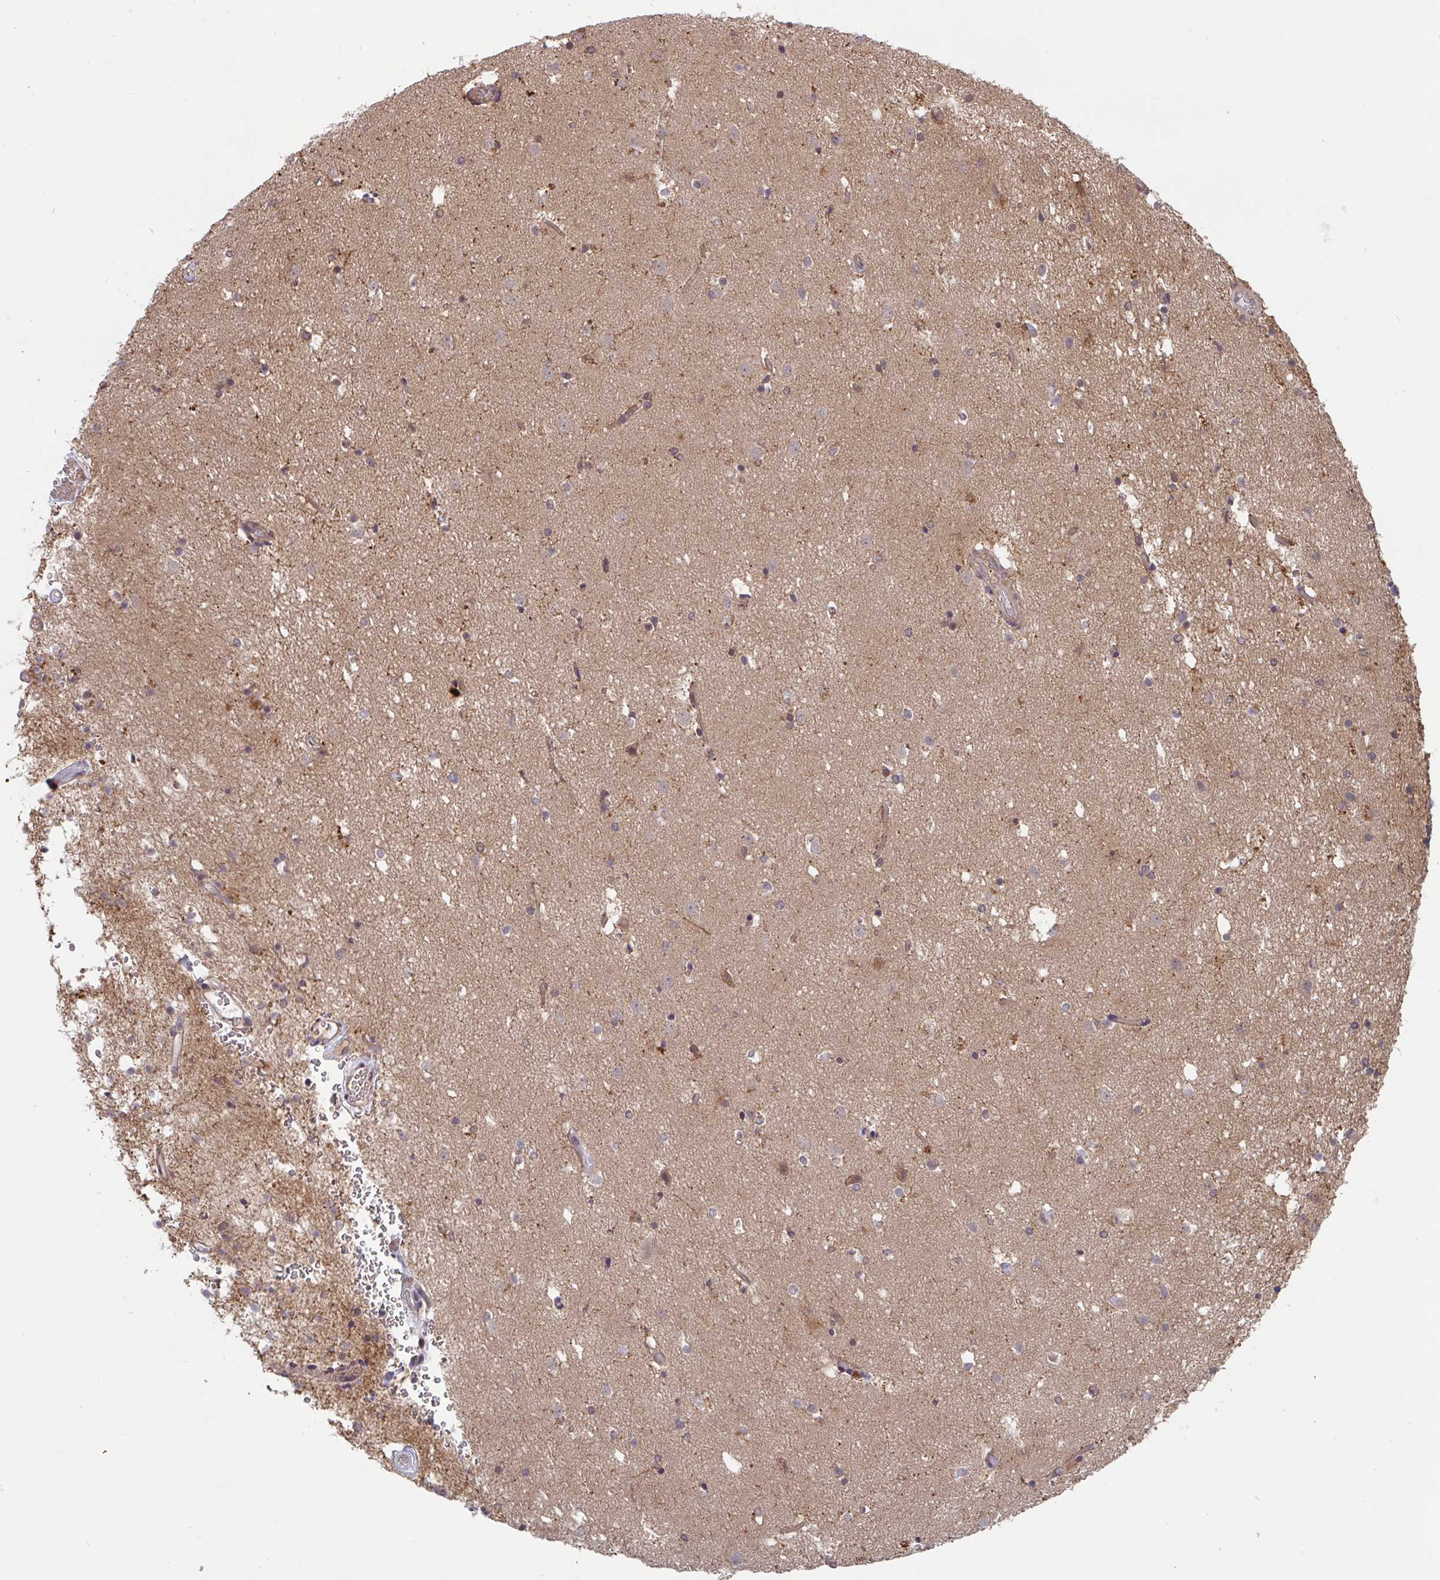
{"staining": {"intensity": "strong", "quantity": "<25%", "location": "cytoplasmic/membranous"}, "tissue": "caudate", "cell_type": "Glial cells", "image_type": "normal", "snomed": [{"axis": "morphology", "description": "Normal tissue, NOS"}, {"axis": "topography", "description": "Lateral ventricle wall"}], "caption": "This is a histology image of immunohistochemistry staining of benign caudate, which shows strong expression in the cytoplasmic/membranous of glial cells.", "gene": "TIGAR", "patient": {"sex": "male", "age": 37}}